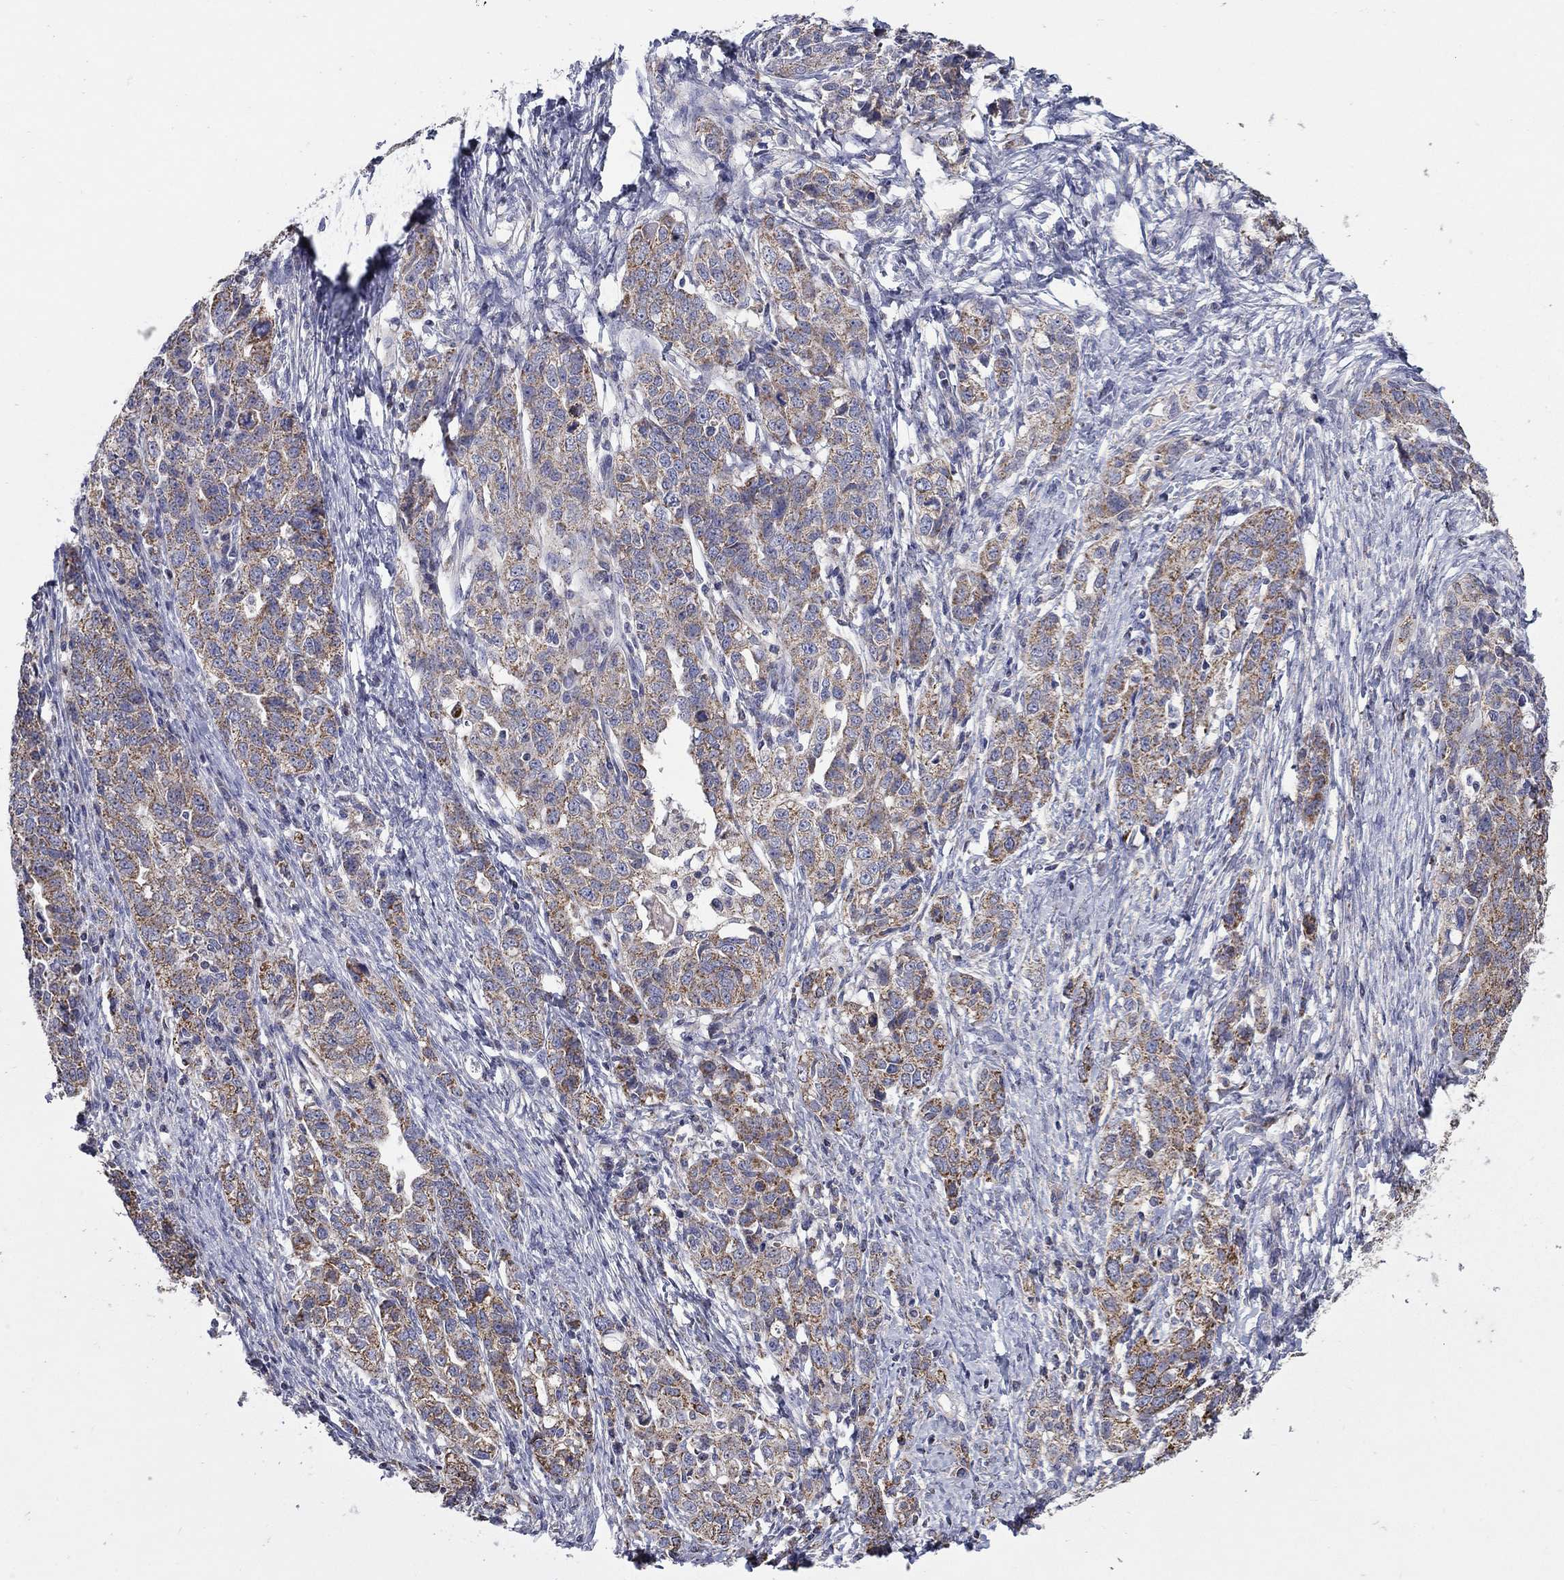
{"staining": {"intensity": "moderate", "quantity": ">75%", "location": "cytoplasmic/membranous"}, "tissue": "ovarian cancer", "cell_type": "Tumor cells", "image_type": "cancer", "snomed": [{"axis": "morphology", "description": "Cystadenocarcinoma, serous, NOS"}, {"axis": "topography", "description": "Ovary"}], "caption": "Moderate cytoplasmic/membranous protein expression is appreciated in approximately >75% of tumor cells in ovarian serous cystadenocarcinoma.", "gene": "HPS5", "patient": {"sex": "female", "age": 71}}